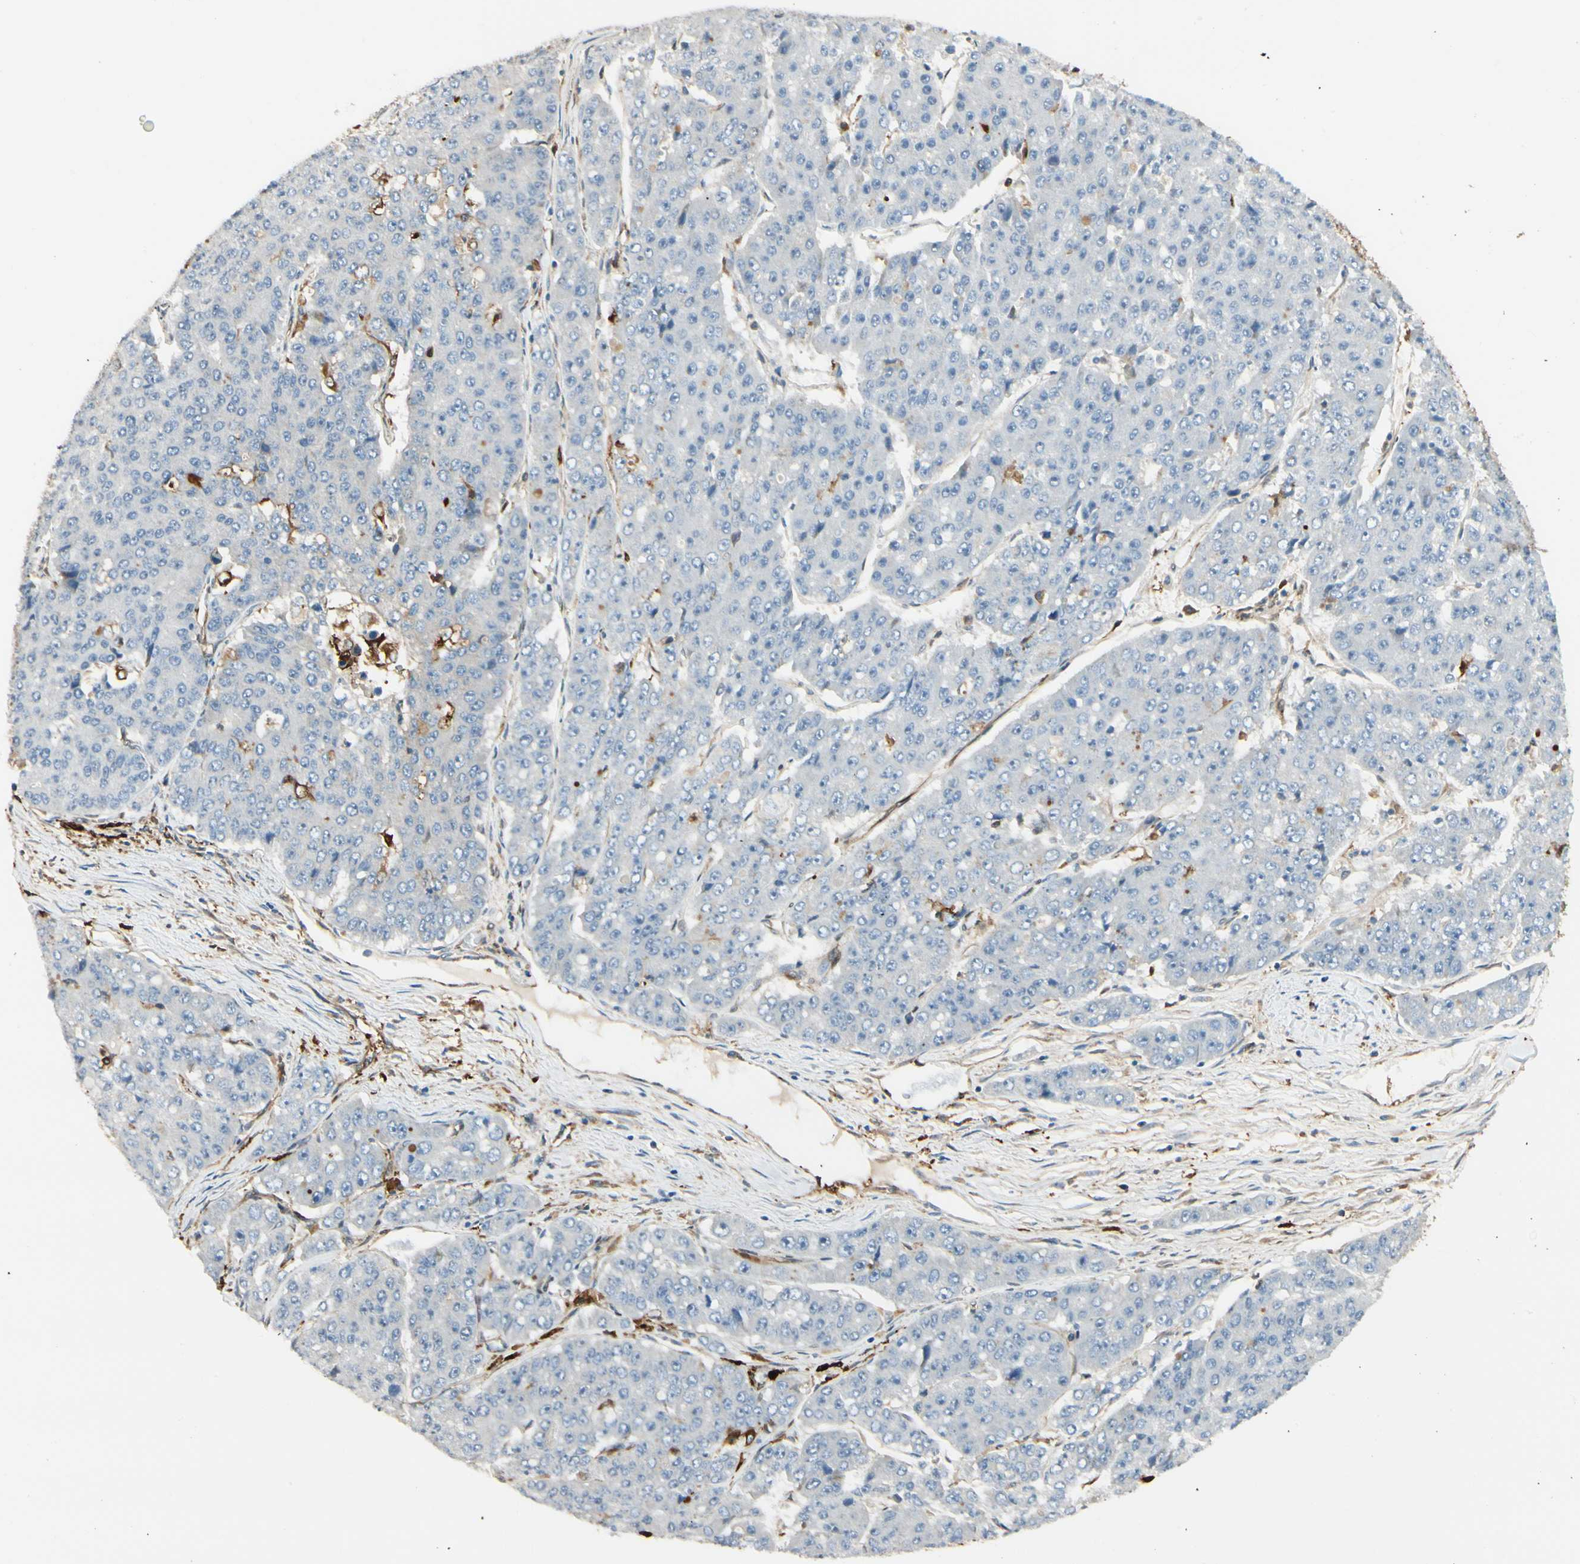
{"staining": {"intensity": "negative", "quantity": "none", "location": "none"}, "tissue": "pancreatic cancer", "cell_type": "Tumor cells", "image_type": "cancer", "snomed": [{"axis": "morphology", "description": "Adenocarcinoma, NOS"}, {"axis": "topography", "description": "Pancreas"}], "caption": "Image shows no significant protein positivity in tumor cells of pancreatic cancer.", "gene": "FTH1", "patient": {"sex": "male", "age": 50}}